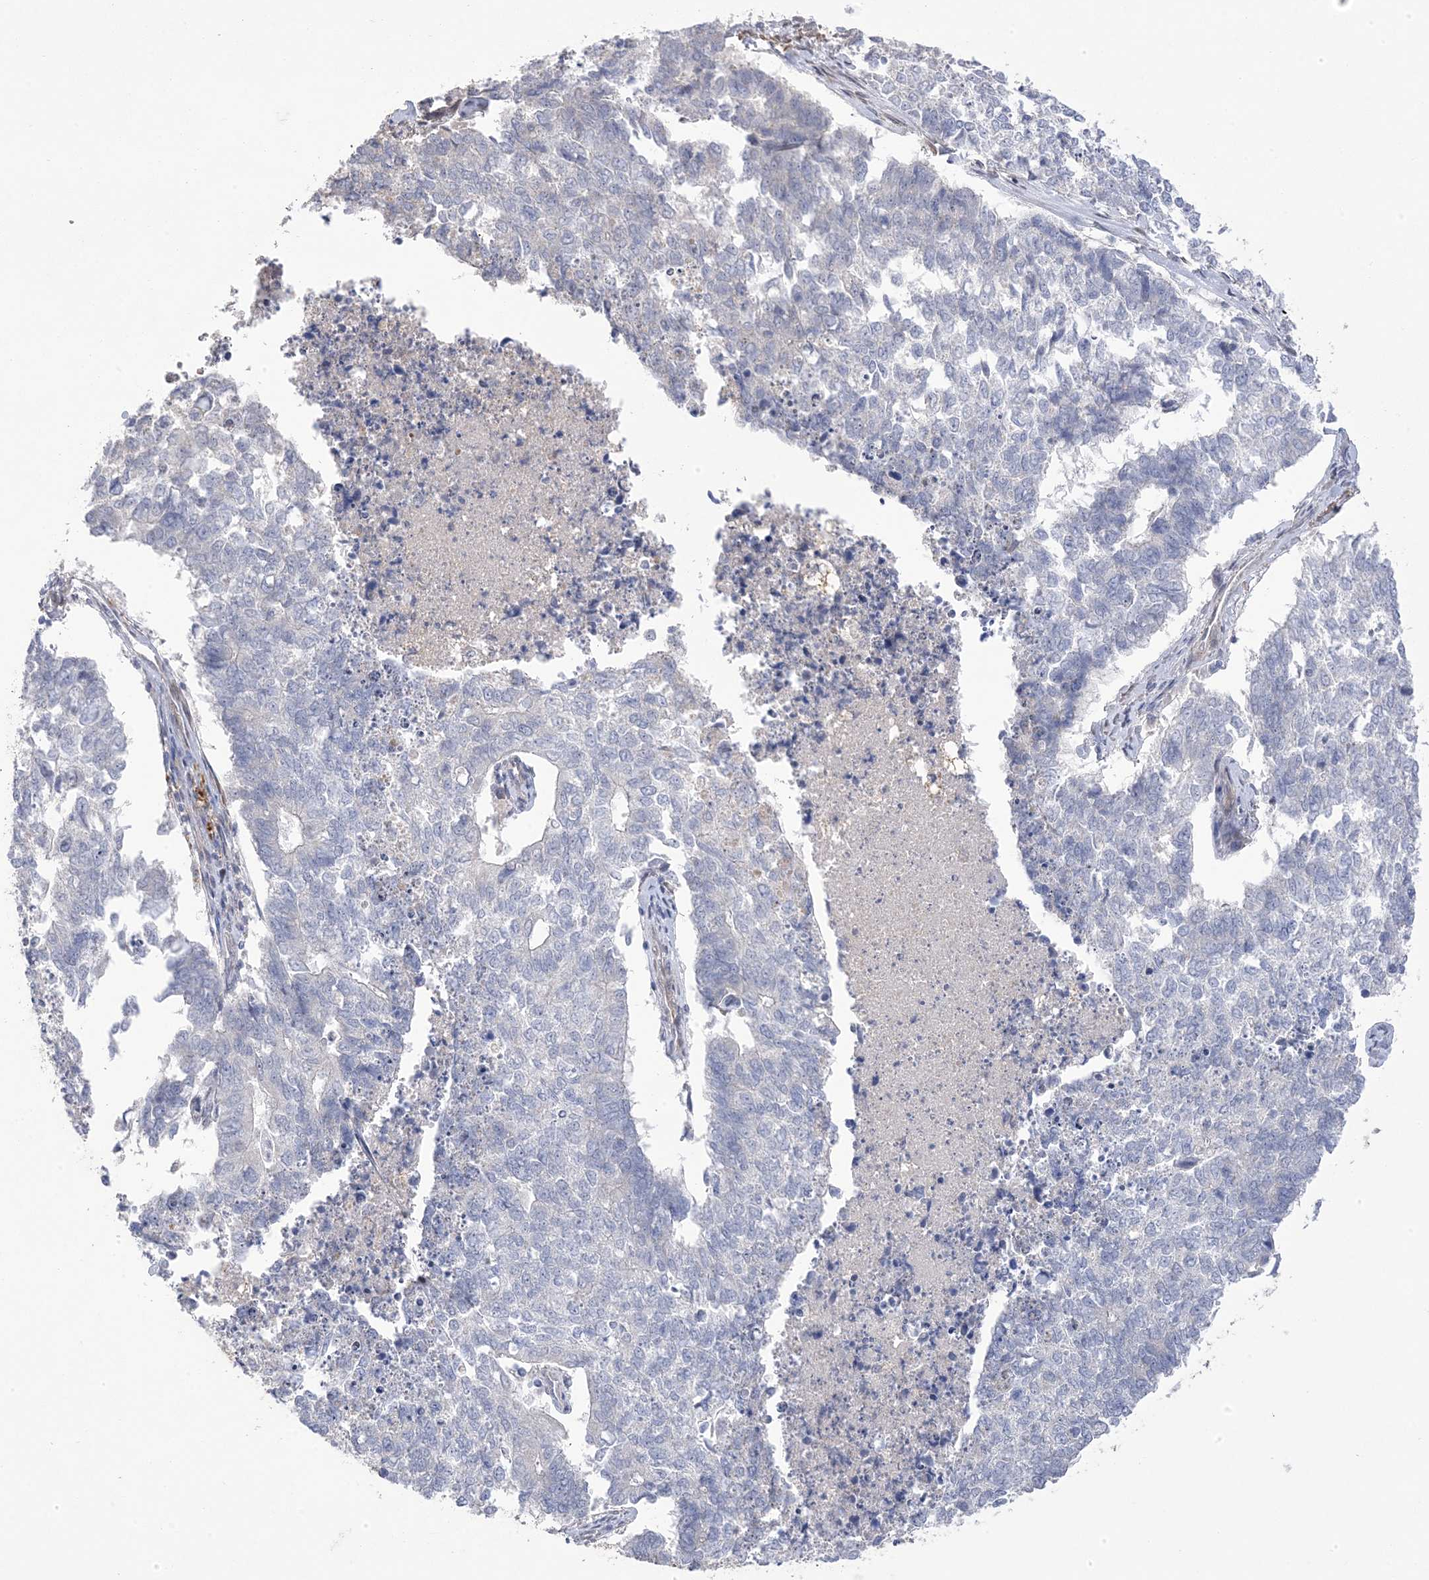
{"staining": {"intensity": "negative", "quantity": "none", "location": "none"}, "tissue": "cervical cancer", "cell_type": "Tumor cells", "image_type": "cancer", "snomed": [{"axis": "morphology", "description": "Squamous cell carcinoma, NOS"}, {"axis": "topography", "description": "Cervix"}], "caption": "A histopathology image of cervical squamous cell carcinoma stained for a protein demonstrates no brown staining in tumor cells.", "gene": "GTPBP6", "patient": {"sex": "female", "age": 63}}